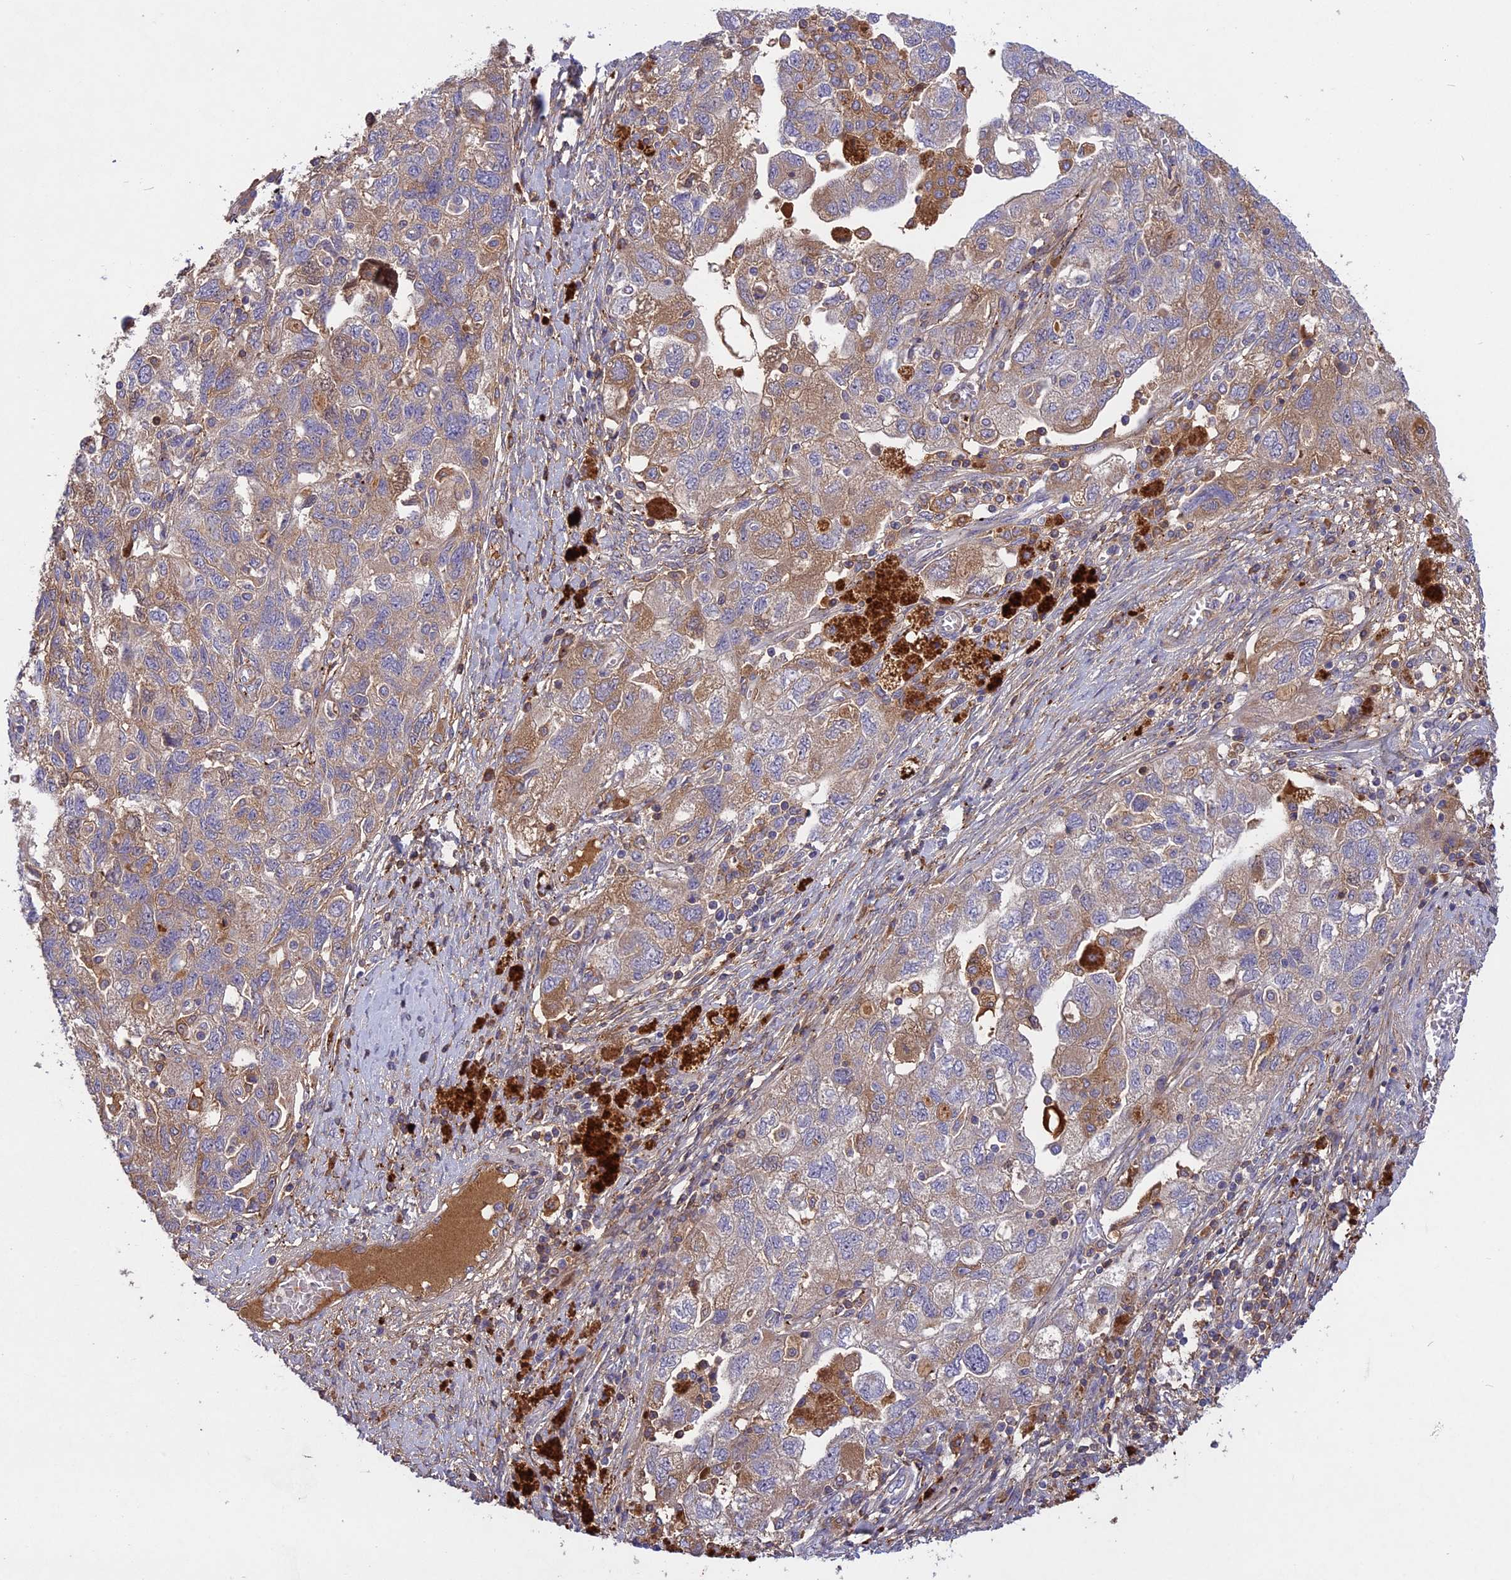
{"staining": {"intensity": "moderate", "quantity": "<25%", "location": "cytoplasmic/membranous"}, "tissue": "ovarian cancer", "cell_type": "Tumor cells", "image_type": "cancer", "snomed": [{"axis": "morphology", "description": "Carcinoma, NOS"}, {"axis": "morphology", "description": "Cystadenocarcinoma, serous, NOS"}, {"axis": "topography", "description": "Ovary"}], "caption": "DAB immunohistochemical staining of human ovarian cancer (serous cystadenocarcinoma) shows moderate cytoplasmic/membranous protein positivity in approximately <25% of tumor cells. Nuclei are stained in blue.", "gene": "ADO", "patient": {"sex": "female", "age": 69}}